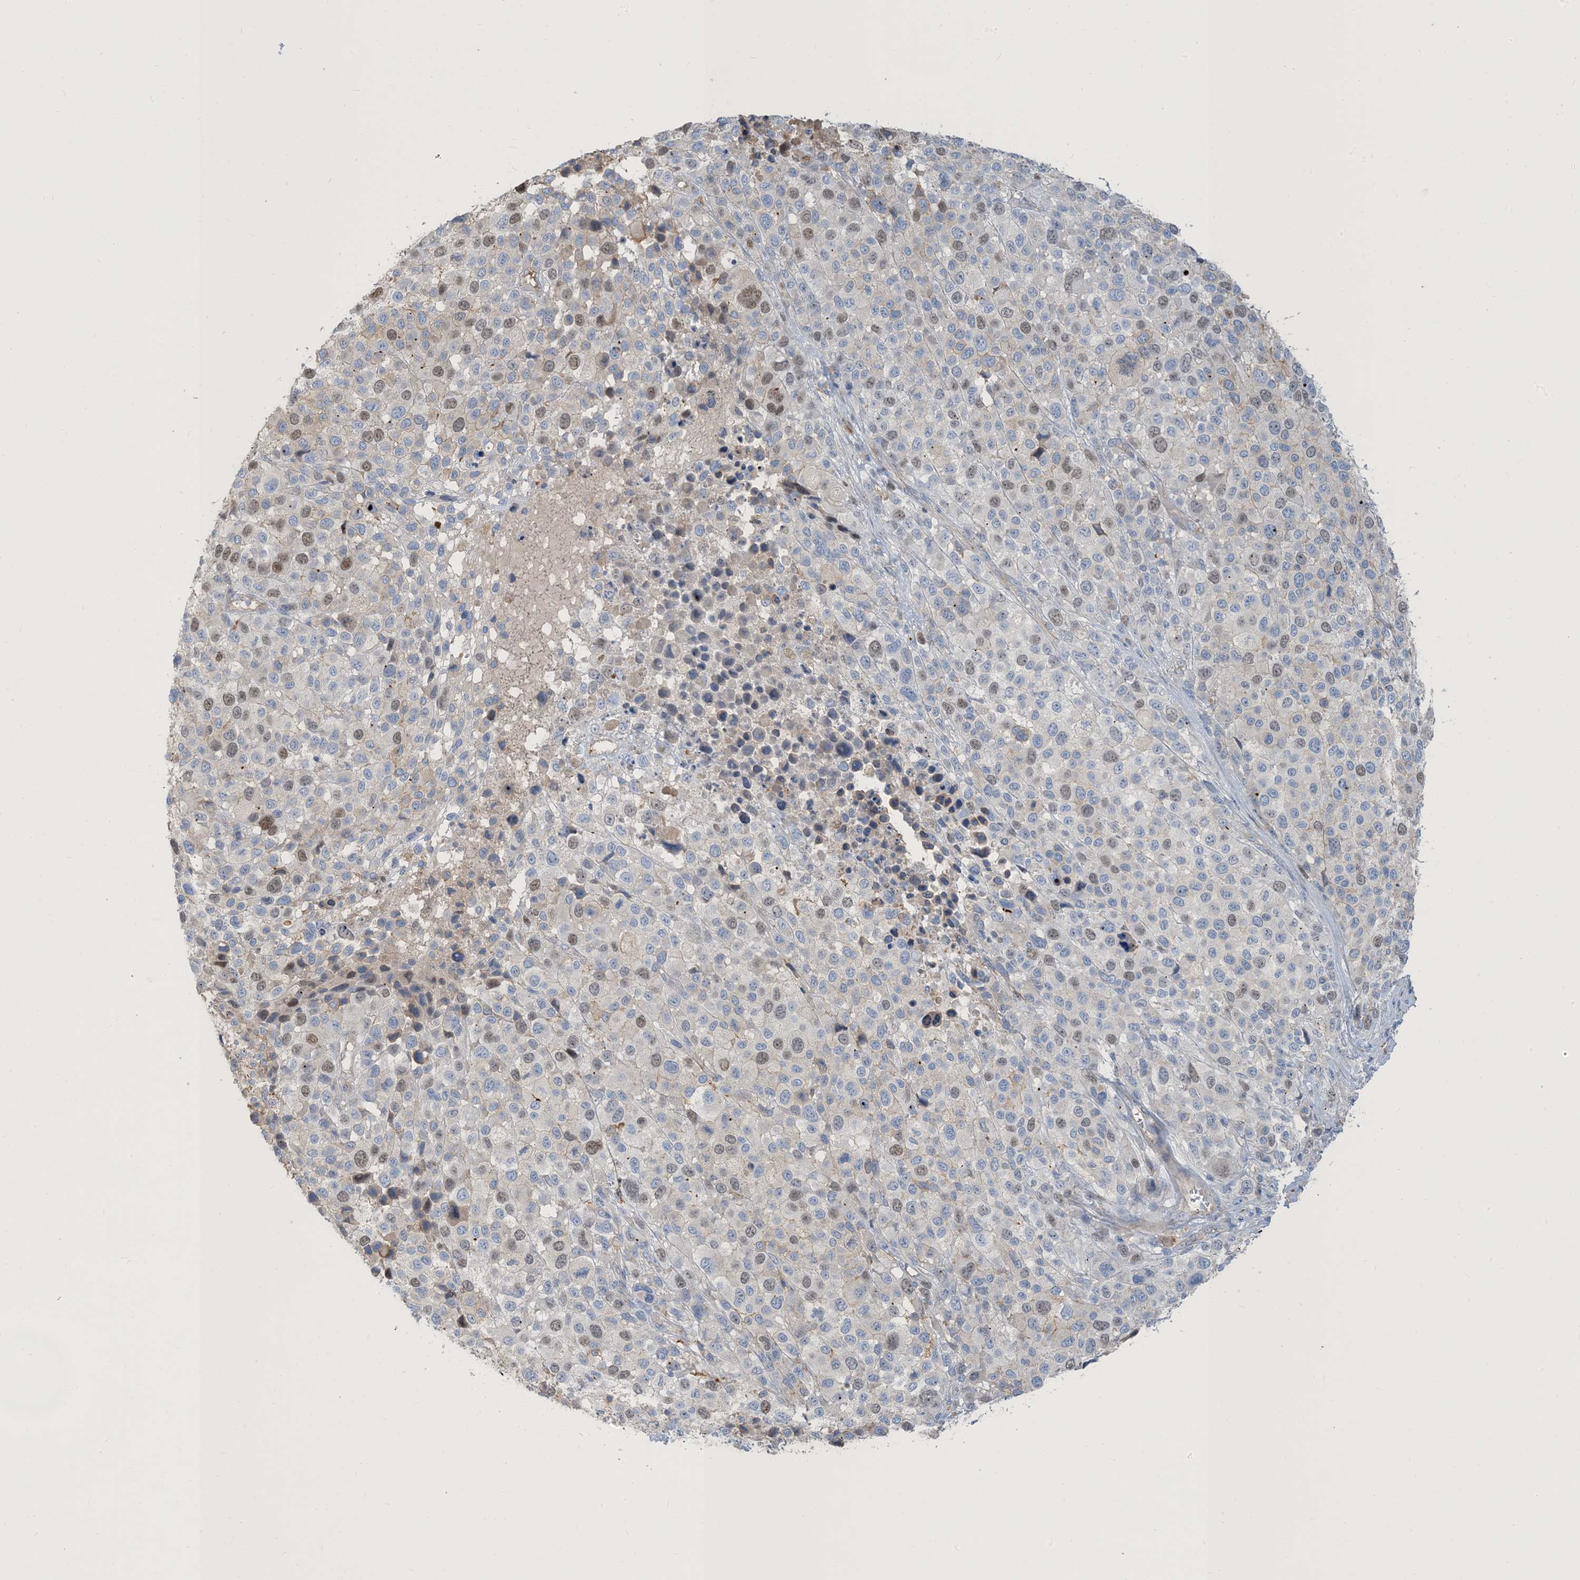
{"staining": {"intensity": "weak", "quantity": "25%-75%", "location": "nuclear"}, "tissue": "melanoma", "cell_type": "Tumor cells", "image_type": "cancer", "snomed": [{"axis": "morphology", "description": "Malignant melanoma, NOS"}, {"axis": "topography", "description": "Skin of trunk"}], "caption": "Melanoma was stained to show a protein in brown. There is low levels of weak nuclear expression in approximately 25%-75% of tumor cells.", "gene": "PEAR1", "patient": {"sex": "male", "age": 71}}